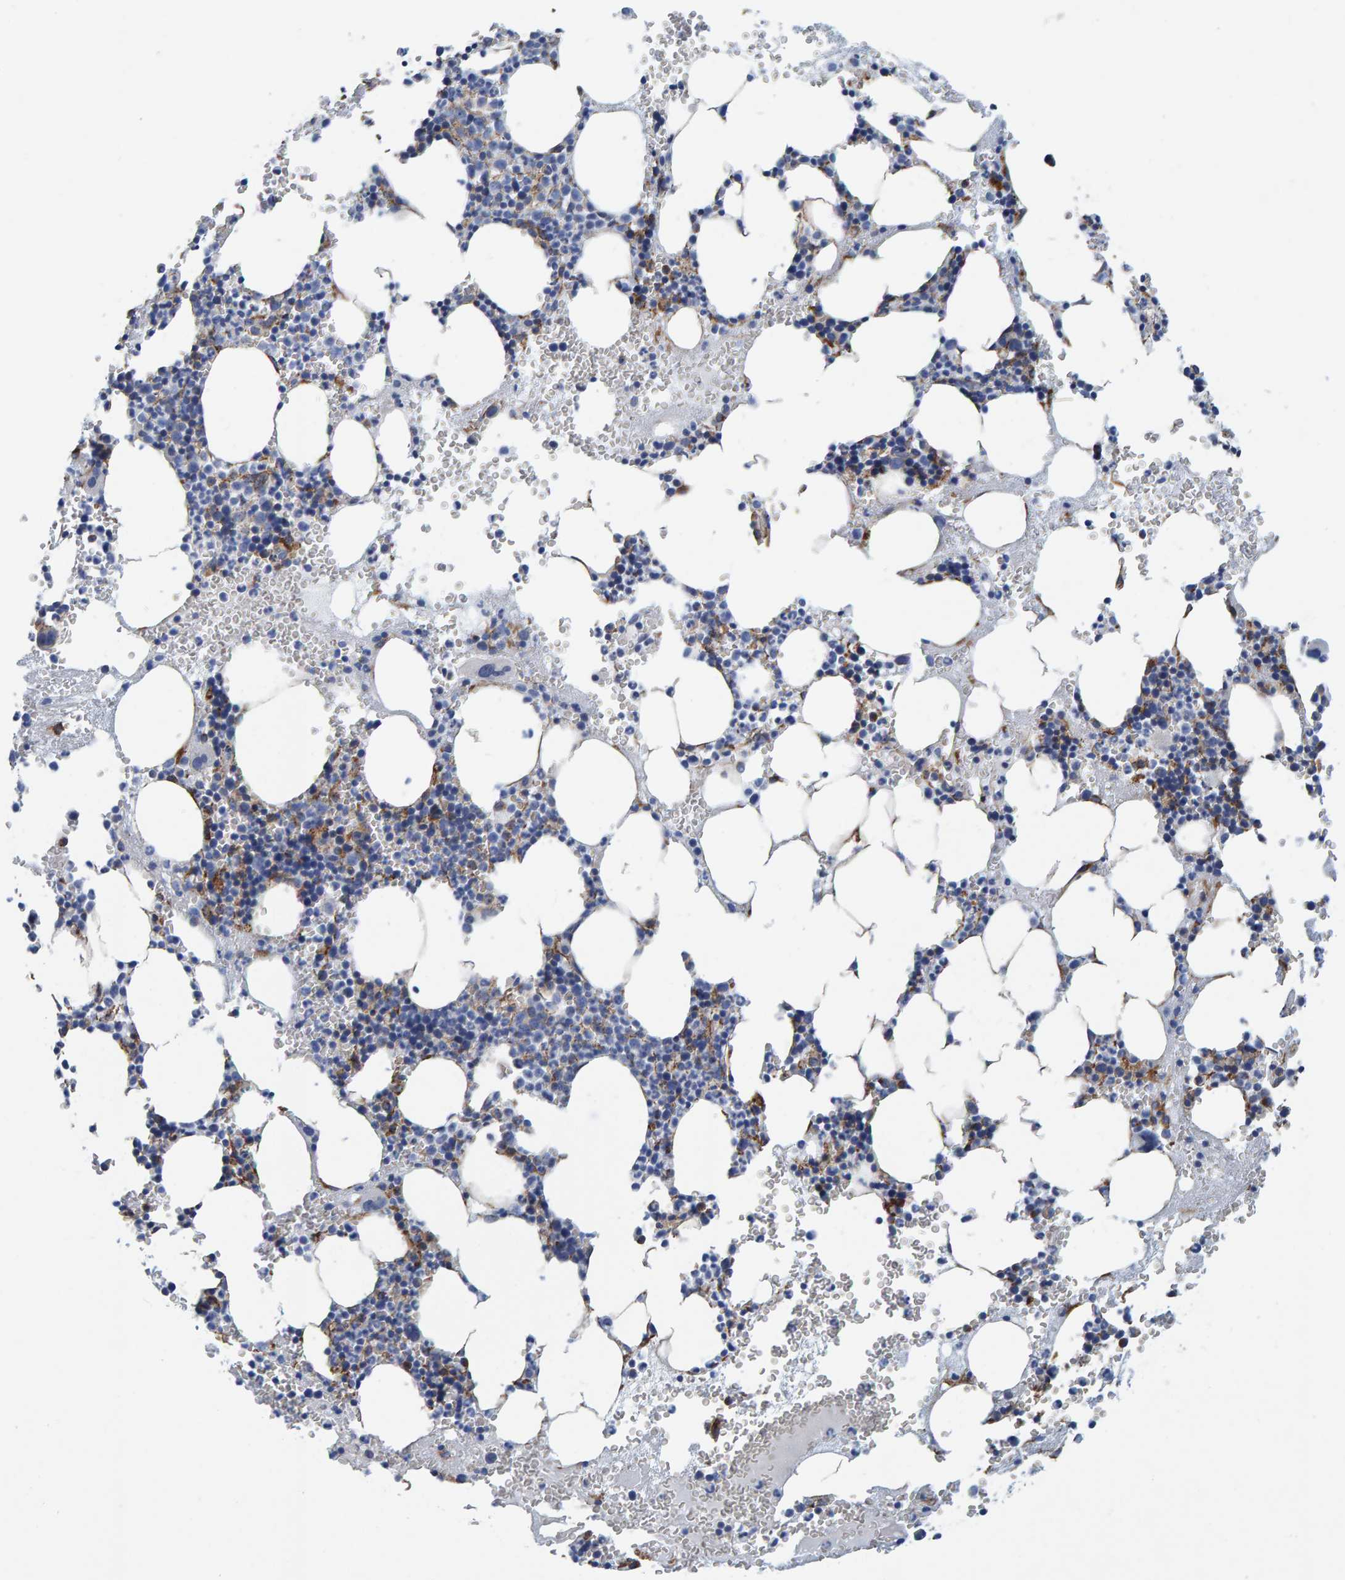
{"staining": {"intensity": "moderate", "quantity": "<25%", "location": "cytoplasmic/membranous"}, "tissue": "bone marrow", "cell_type": "Hematopoietic cells", "image_type": "normal", "snomed": [{"axis": "morphology", "description": "Normal tissue, NOS"}, {"axis": "morphology", "description": "Inflammation, NOS"}, {"axis": "topography", "description": "Bone marrow"}], "caption": "The histopathology image reveals immunohistochemical staining of benign bone marrow. There is moderate cytoplasmic/membranous positivity is seen in approximately <25% of hematopoietic cells.", "gene": "LRP1", "patient": {"sex": "female", "age": 67}}